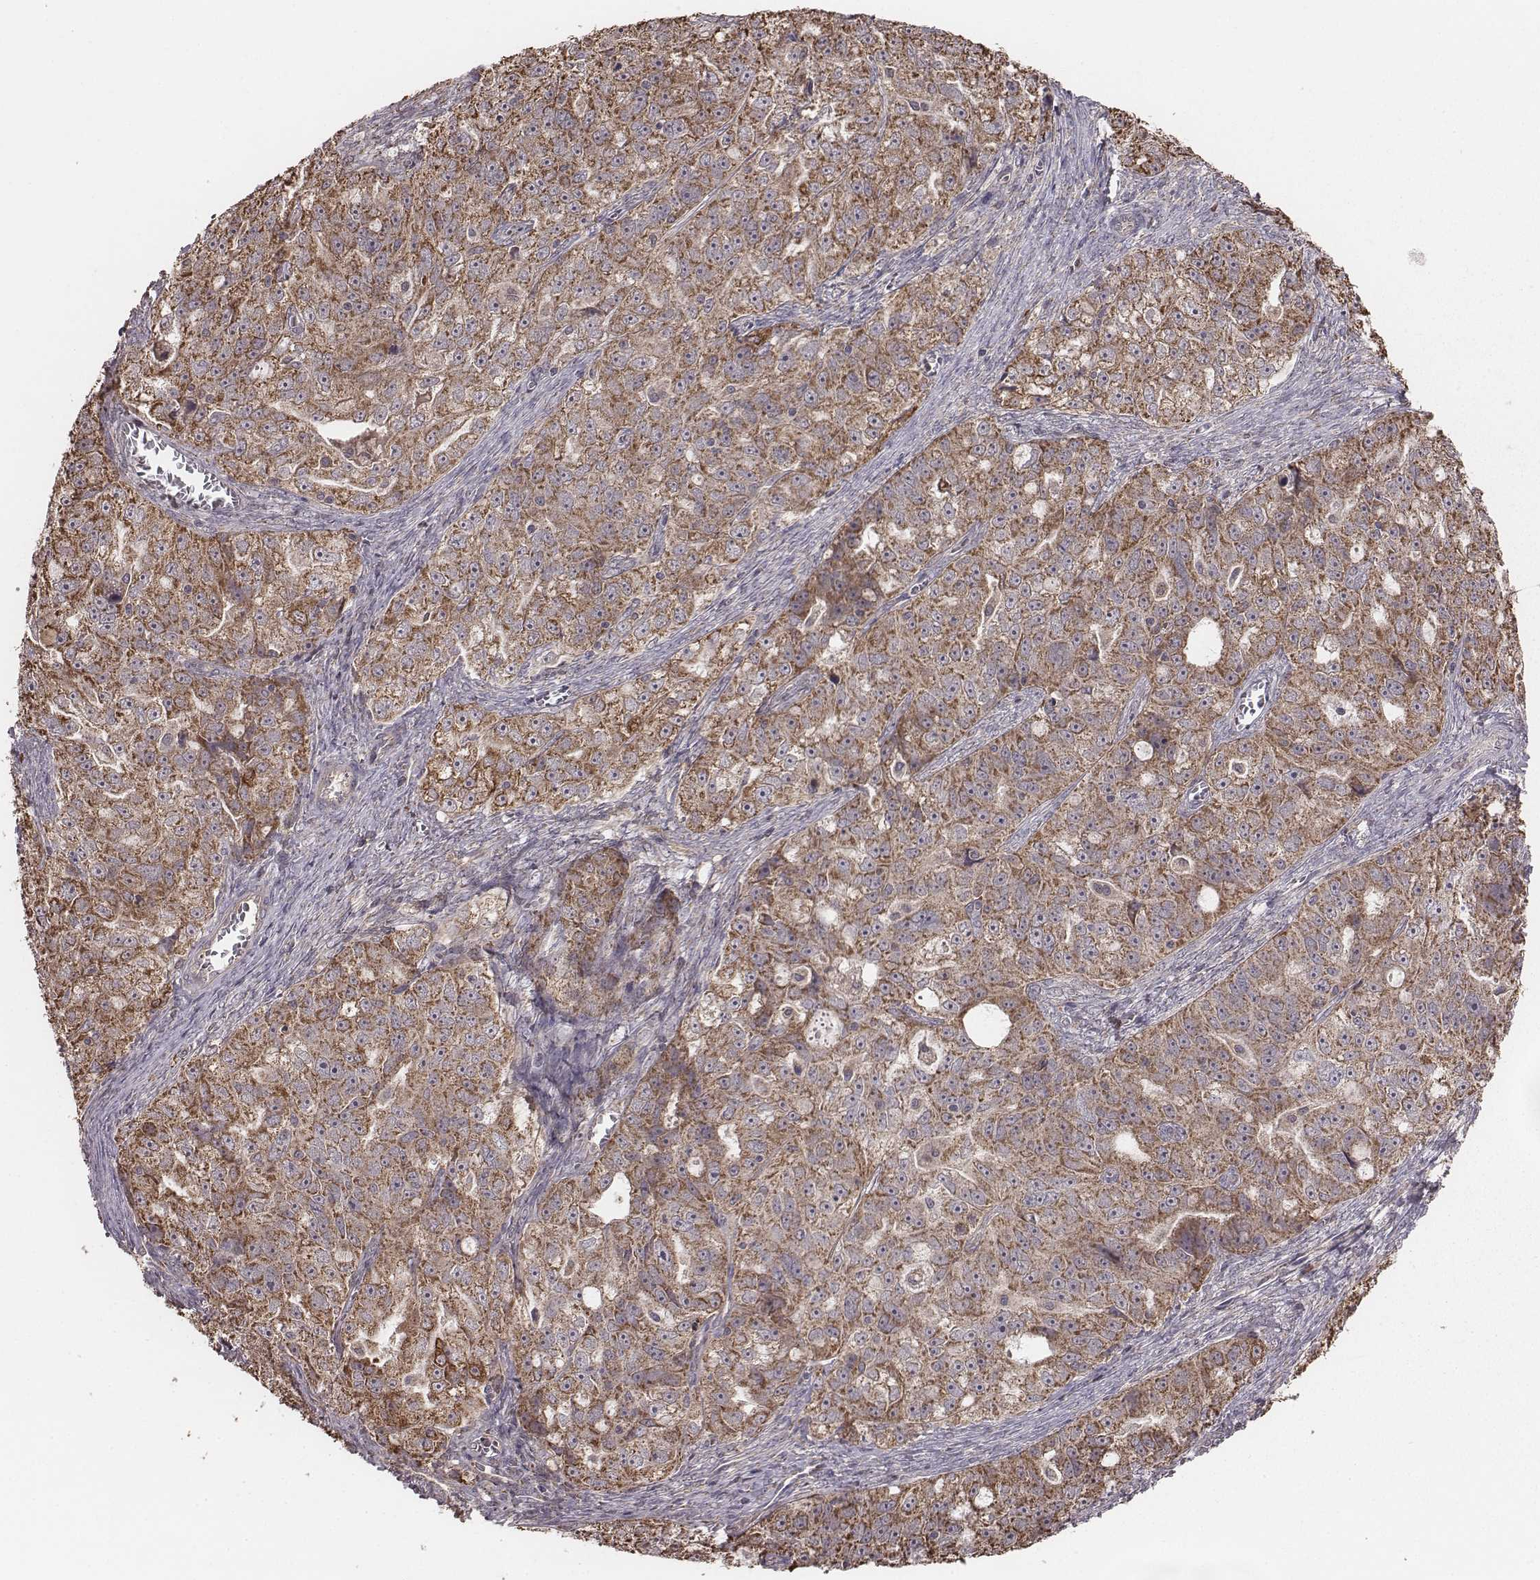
{"staining": {"intensity": "strong", "quantity": ">75%", "location": "cytoplasmic/membranous"}, "tissue": "ovarian cancer", "cell_type": "Tumor cells", "image_type": "cancer", "snomed": [{"axis": "morphology", "description": "Cystadenocarcinoma, serous, NOS"}, {"axis": "topography", "description": "Ovary"}], "caption": "The micrograph displays immunohistochemical staining of ovarian cancer (serous cystadenocarcinoma). There is strong cytoplasmic/membranous expression is present in about >75% of tumor cells. (DAB IHC with brightfield microscopy, high magnification).", "gene": "PDCD2L", "patient": {"sex": "female", "age": 51}}